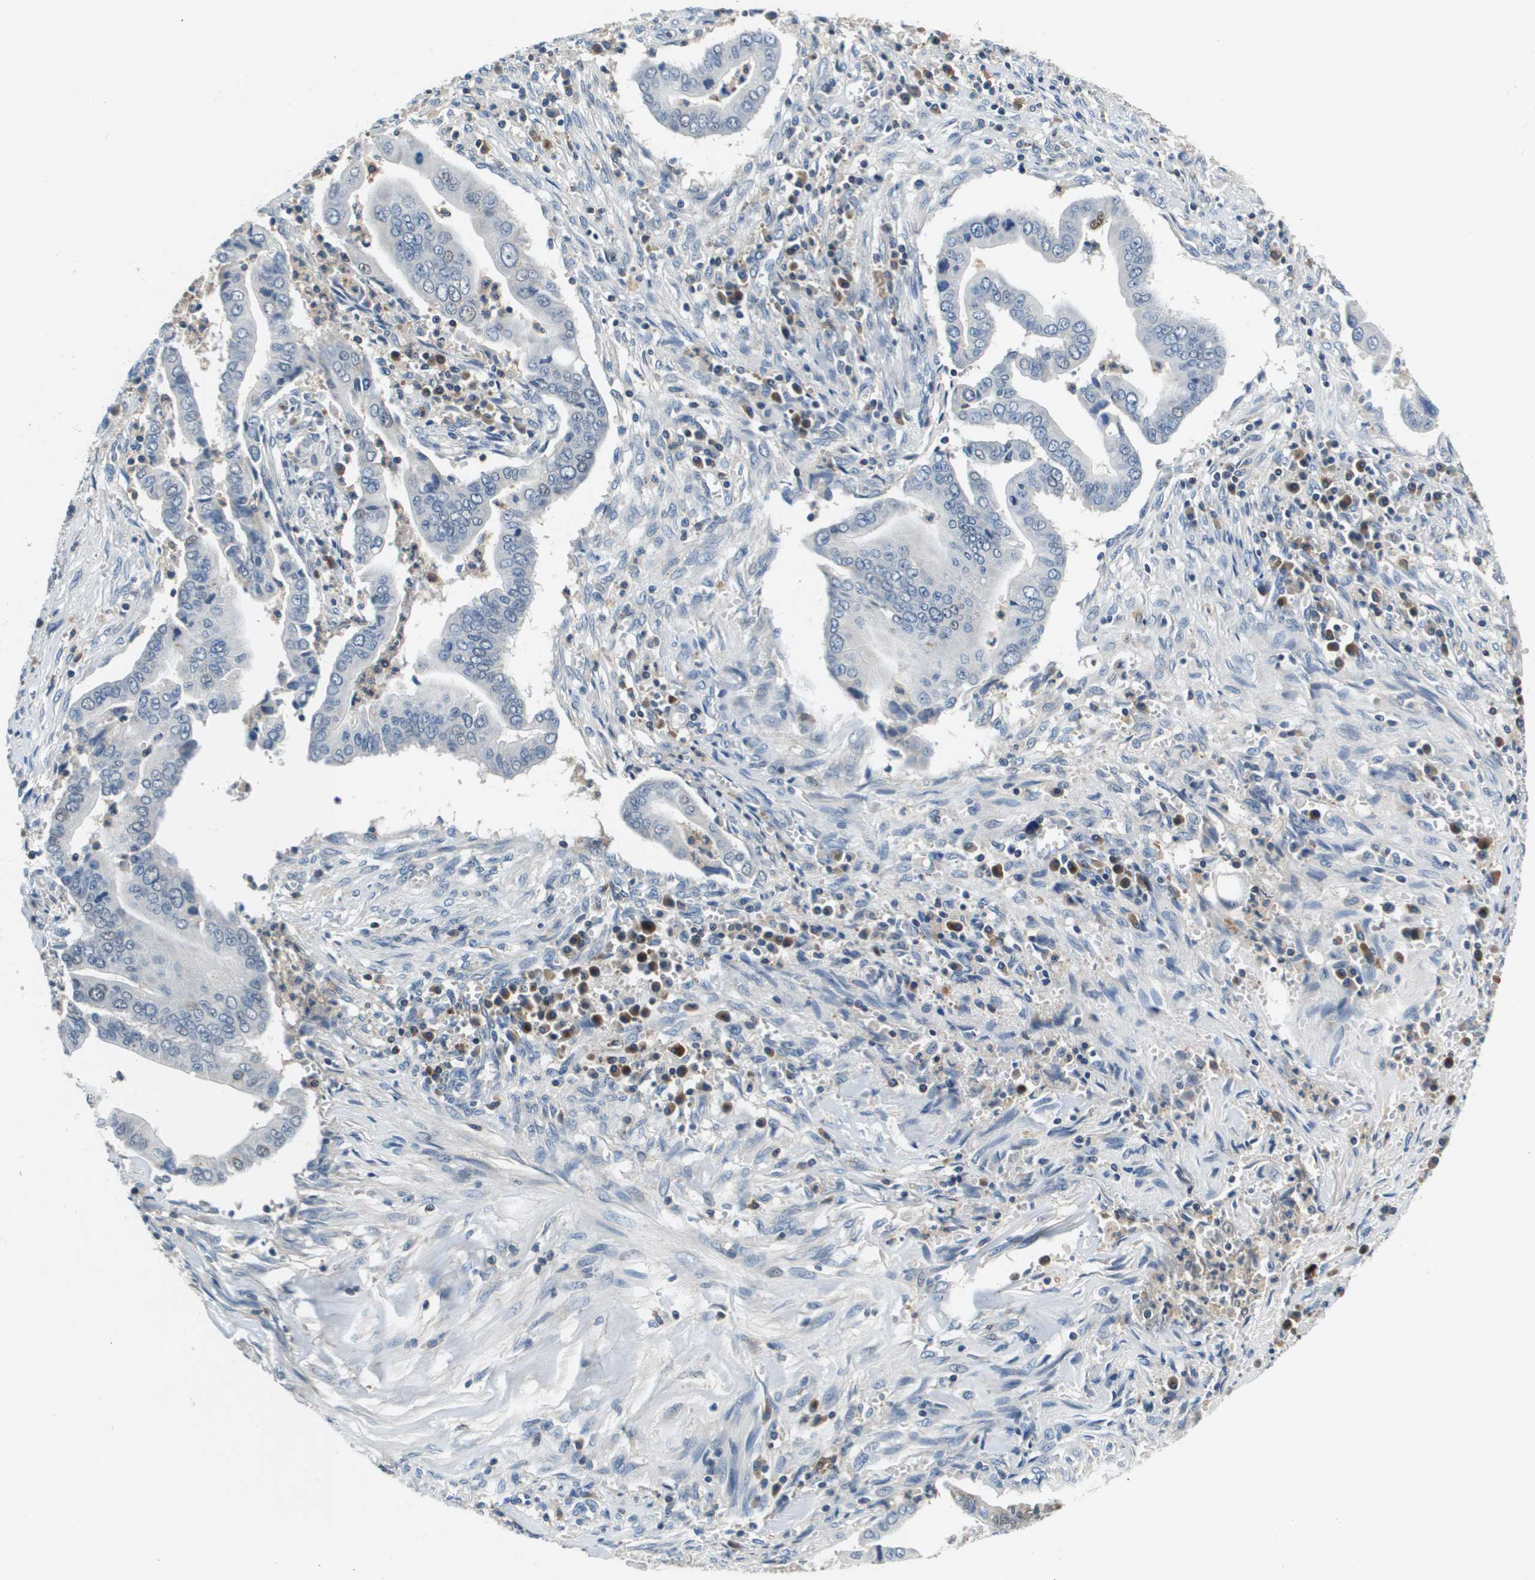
{"staining": {"intensity": "negative", "quantity": "none", "location": "none"}, "tissue": "cervical cancer", "cell_type": "Tumor cells", "image_type": "cancer", "snomed": [{"axis": "morphology", "description": "Adenocarcinoma, NOS"}, {"axis": "topography", "description": "Cervix"}], "caption": "Adenocarcinoma (cervical) stained for a protein using IHC reveals no expression tumor cells.", "gene": "KCNQ5", "patient": {"sex": "female", "age": 44}}